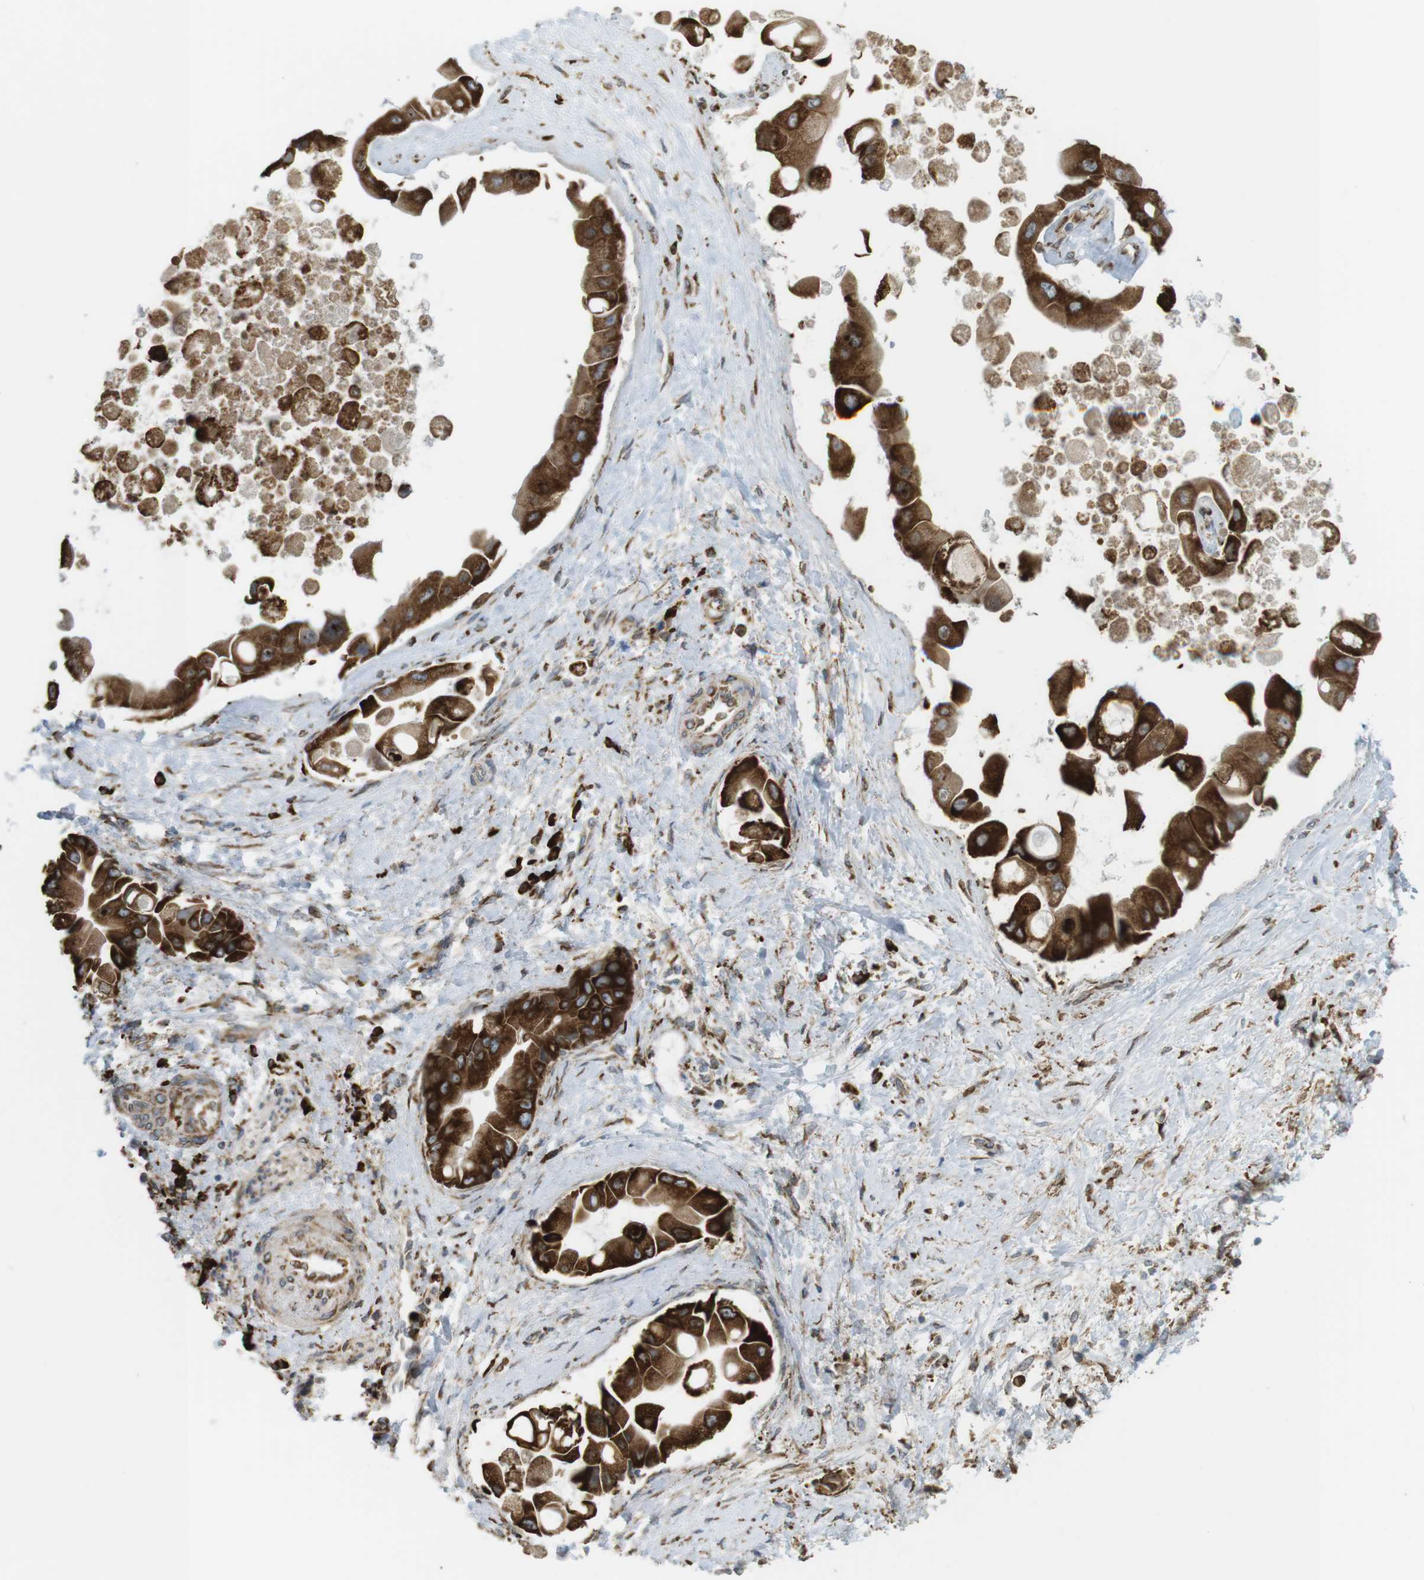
{"staining": {"intensity": "strong", "quantity": ">75%", "location": "cytoplasmic/membranous"}, "tissue": "liver cancer", "cell_type": "Tumor cells", "image_type": "cancer", "snomed": [{"axis": "morphology", "description": "Cholangiocarcinoma"}, {"axis": "topography", "description": "Liver"}], "caption": "Immunohistochemical staining of human cholangiocarcinoma (liver) reveals high levels of strong cytoplasmic/membranous protein staining in about >75% of tumor cells.", "gene": "MBOAT2", "patient": {"sex": "male", "age": 50}}